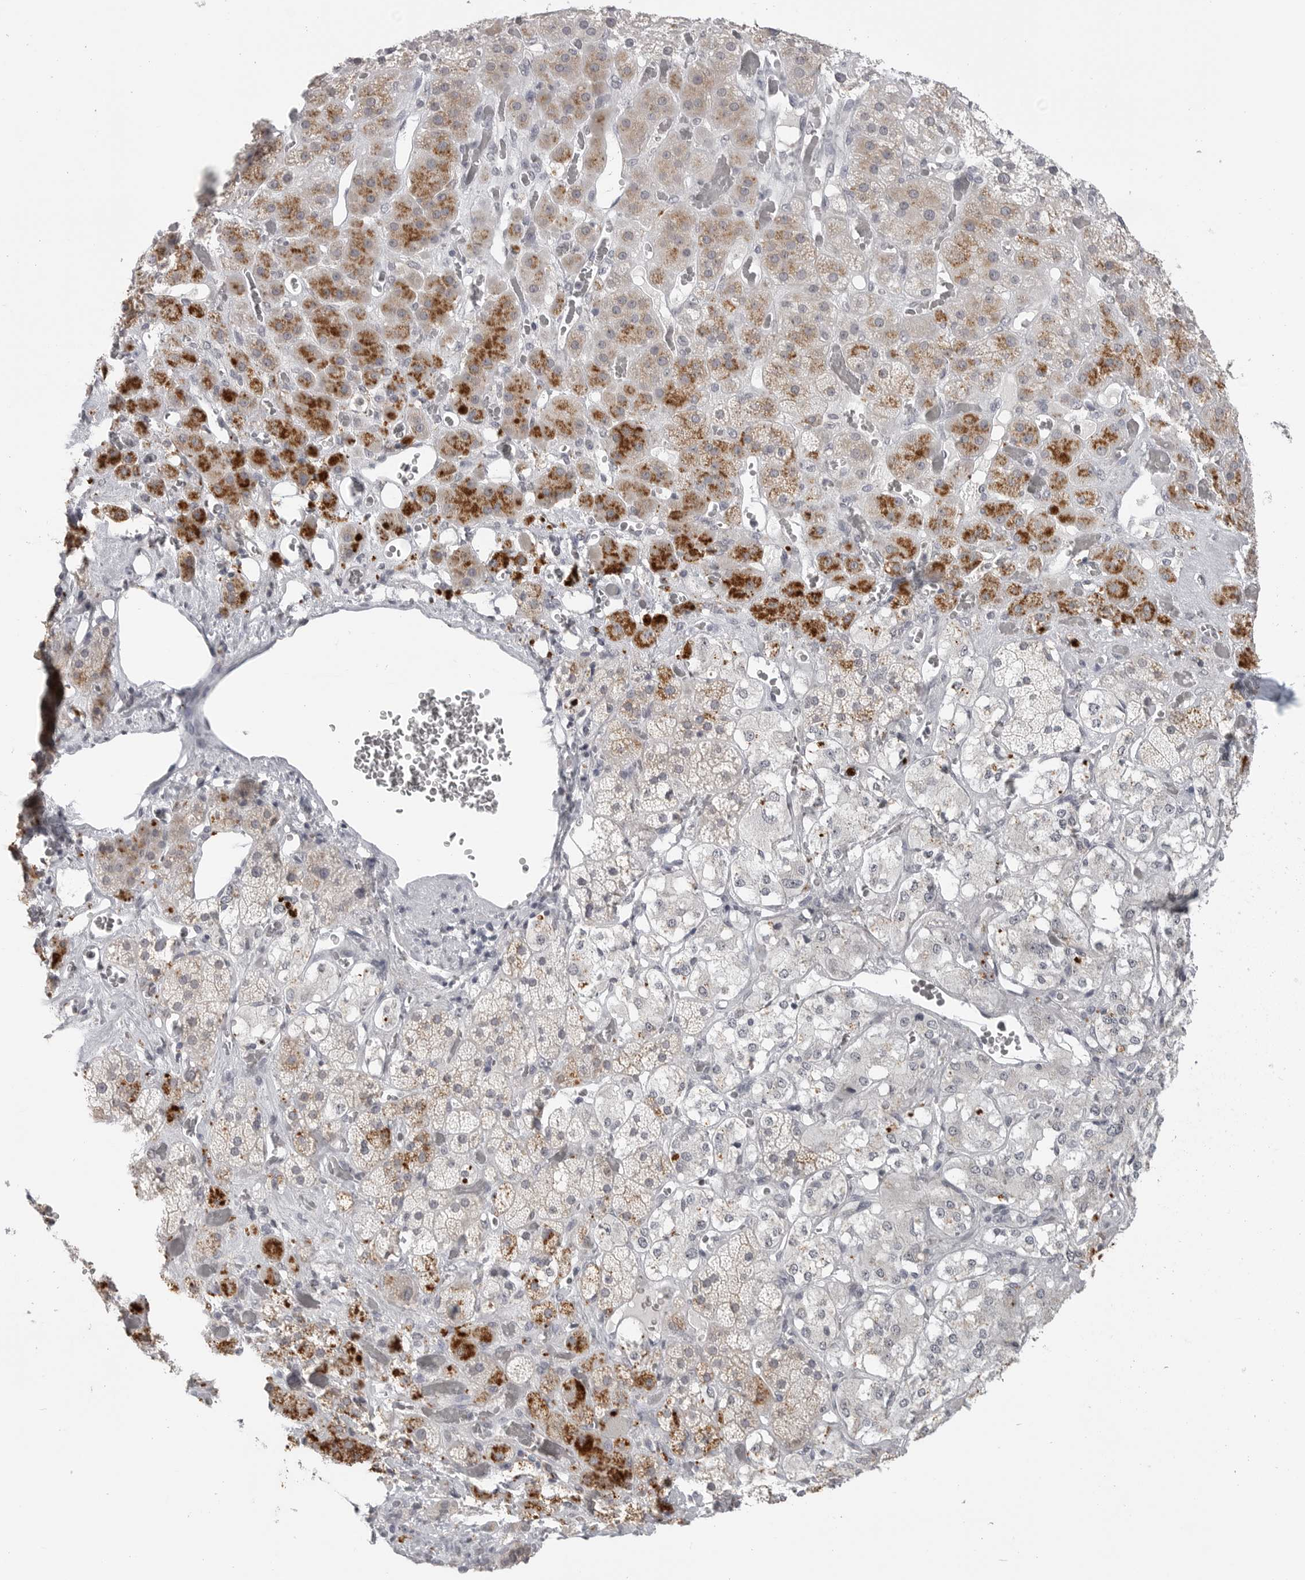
{"staining": {"intensity": "strong", "quantity": "<25%", "location": "cytoplasmic/membranous"}, "tissue": "adrenal gland", "cell_type": "Glandular cells", "image_type": "normal", "snomed": [{"axis": "morphology", "description": "Normal tissue, NOS"}, {"axis": "topography", "description": "Adrenal gland"}], "caption": "Immunohistochemistry (IHC) micrograph of normal adrenal gland stained for a protein (brown), which reveals medium levels of strong cytoplasmic/membranous positivity in about <25% of glandular cells.", "gene": "PRSS1", "patient": {"sex": "male", "age": 57}}